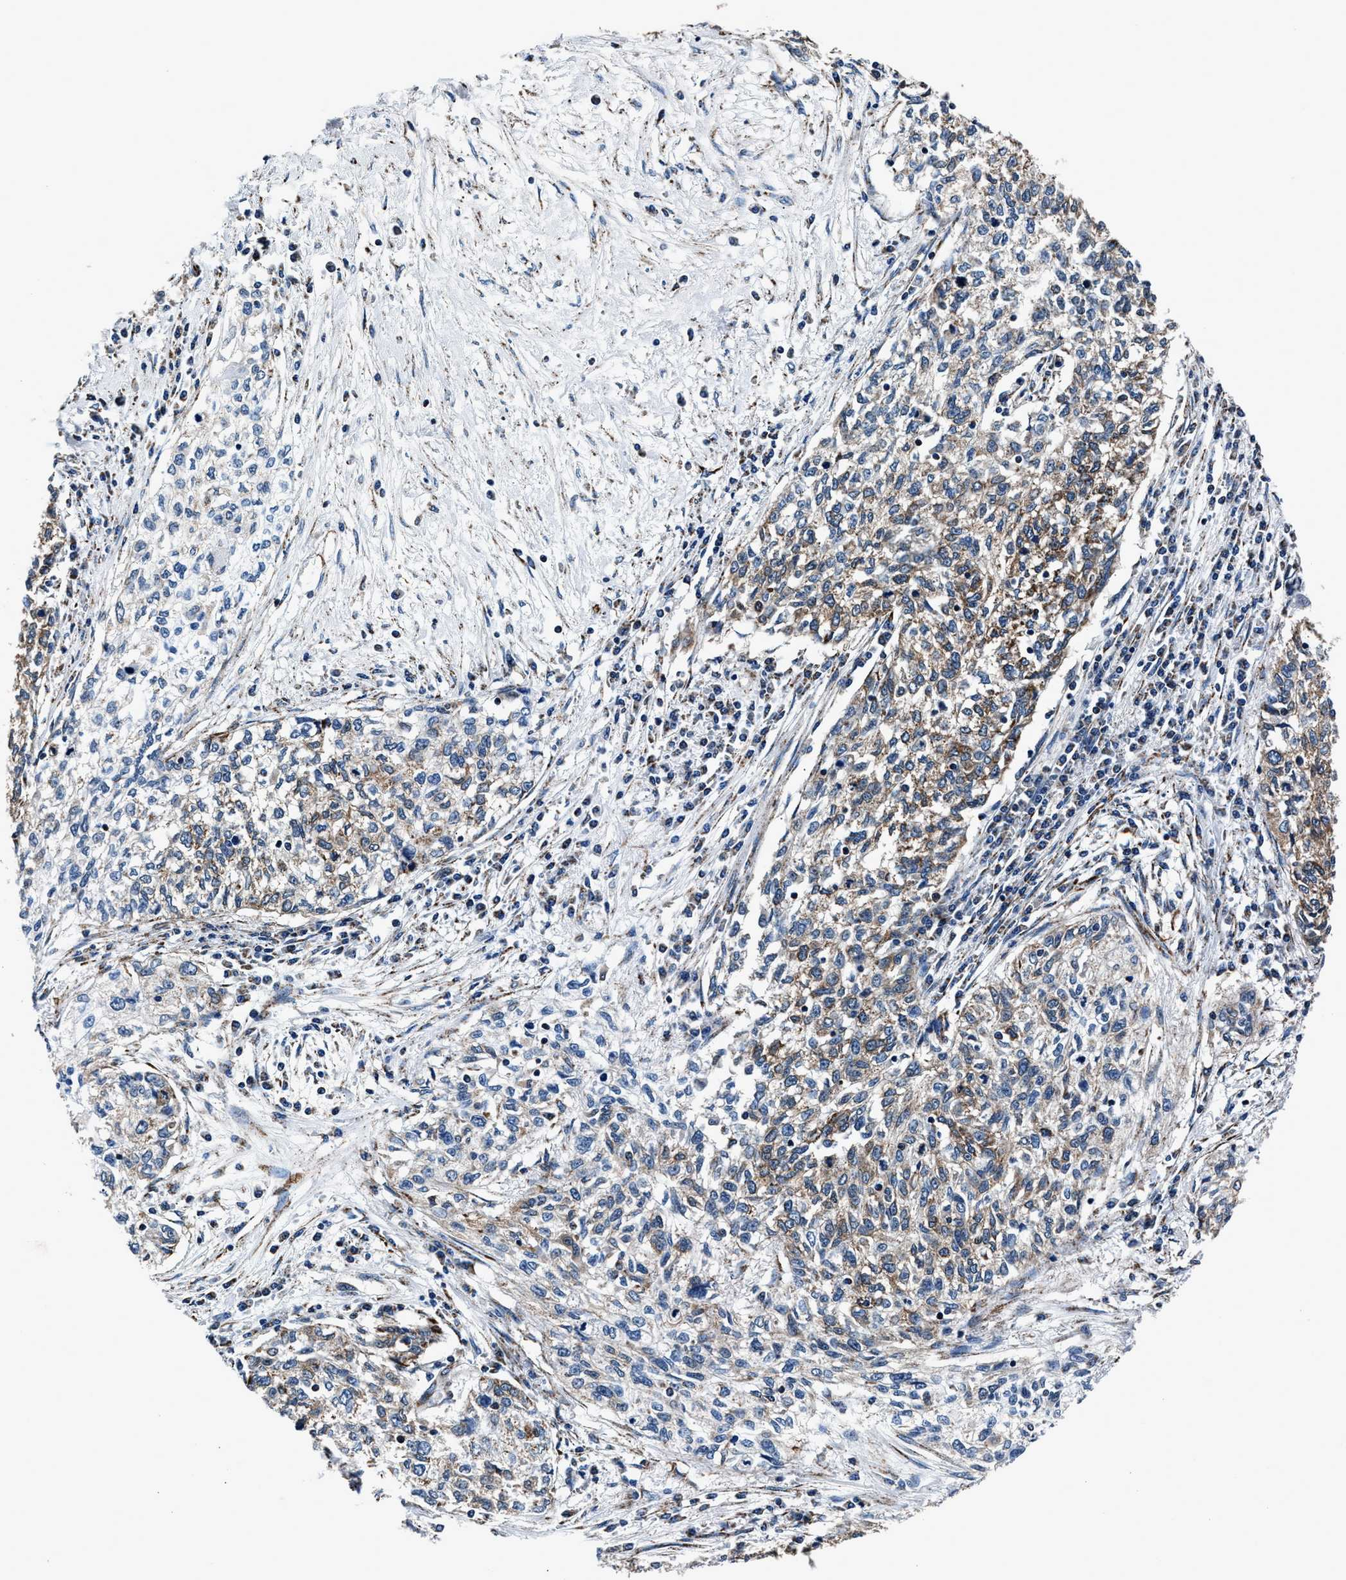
{"staining": {"intensity": "moderate", "quantity": ">75%", "location": "cytoplasmic/membranous"}, "tissue": "cervical cancer", "cell_type": "Tumor cells", "image_type": "cancer", "snomed": [{"axis": "morphology", "description": "Squamous cell carcinoma, NOS"}, {"axis": "topography", "description": "Cervix"}], "caption": "There is medium levels of moderate cytoplasmic/membranous positivity in tumor cells of cervical cancer (squamous cell carcinoma), as demonstrated by immunohistochemical staining (brown color).", "gene": "HIBADH", "patient": {"sex": "female", "age": 57}}